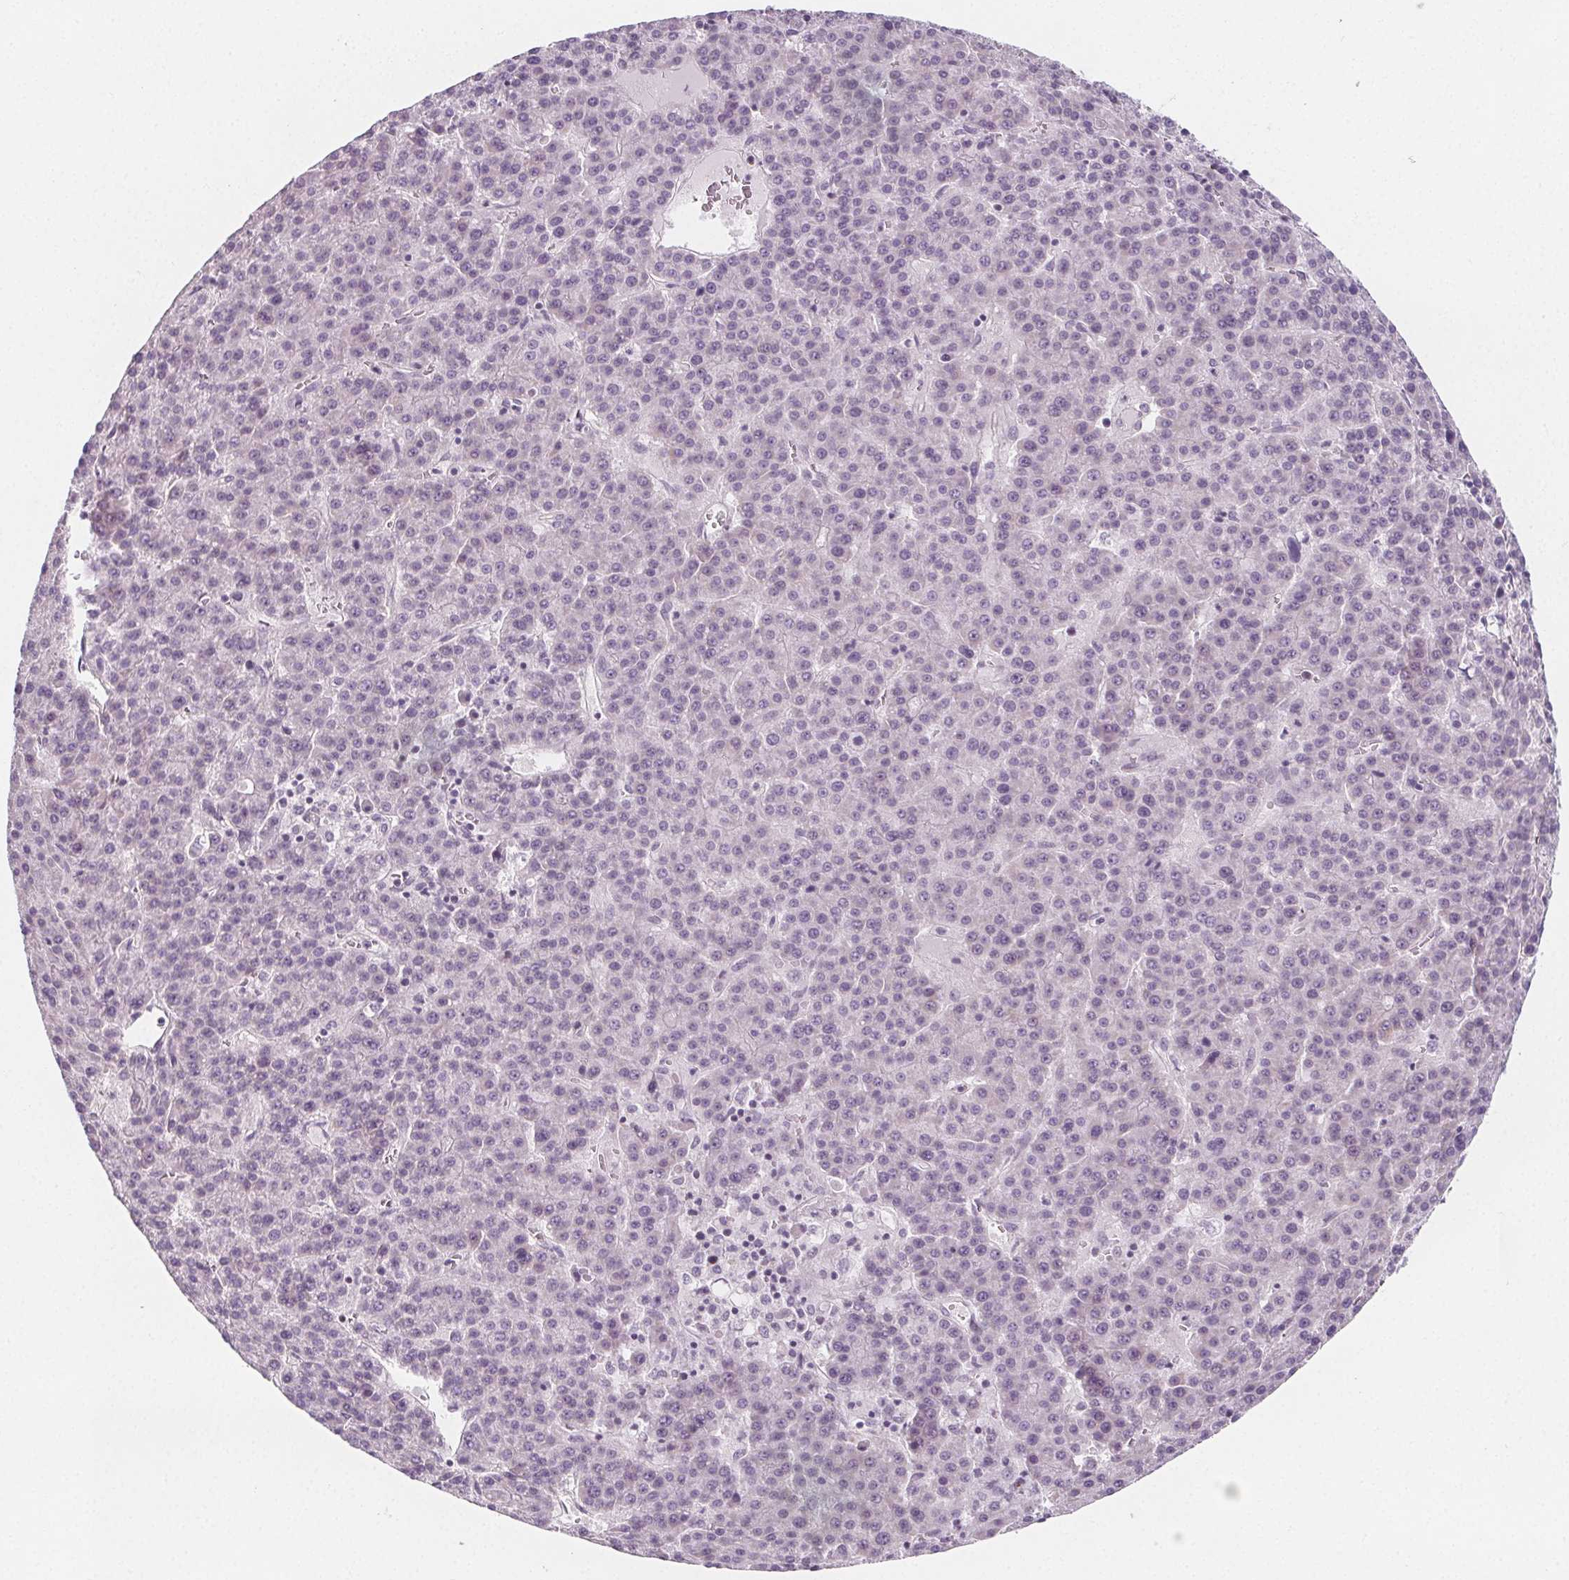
{"staining": {"intensity": "negative", "quantity": "none", "location": "none"}, "tissue": "liver cancer", "cell_type": "Tumor cells", "image_type": "cancer", "snomed": [{"axis": "morphology", "description": "Carcinoma, Hepatocellular, NOS"}, {"axis": "topography", "description": "Liver"}], "caption": "Human liver hepatocellular carcinoma stained for a protein using immunohistochemistry displays no expression in tumor cells.", "gene": "IL17C", "patient": {"sex": "female", "age": 58}}